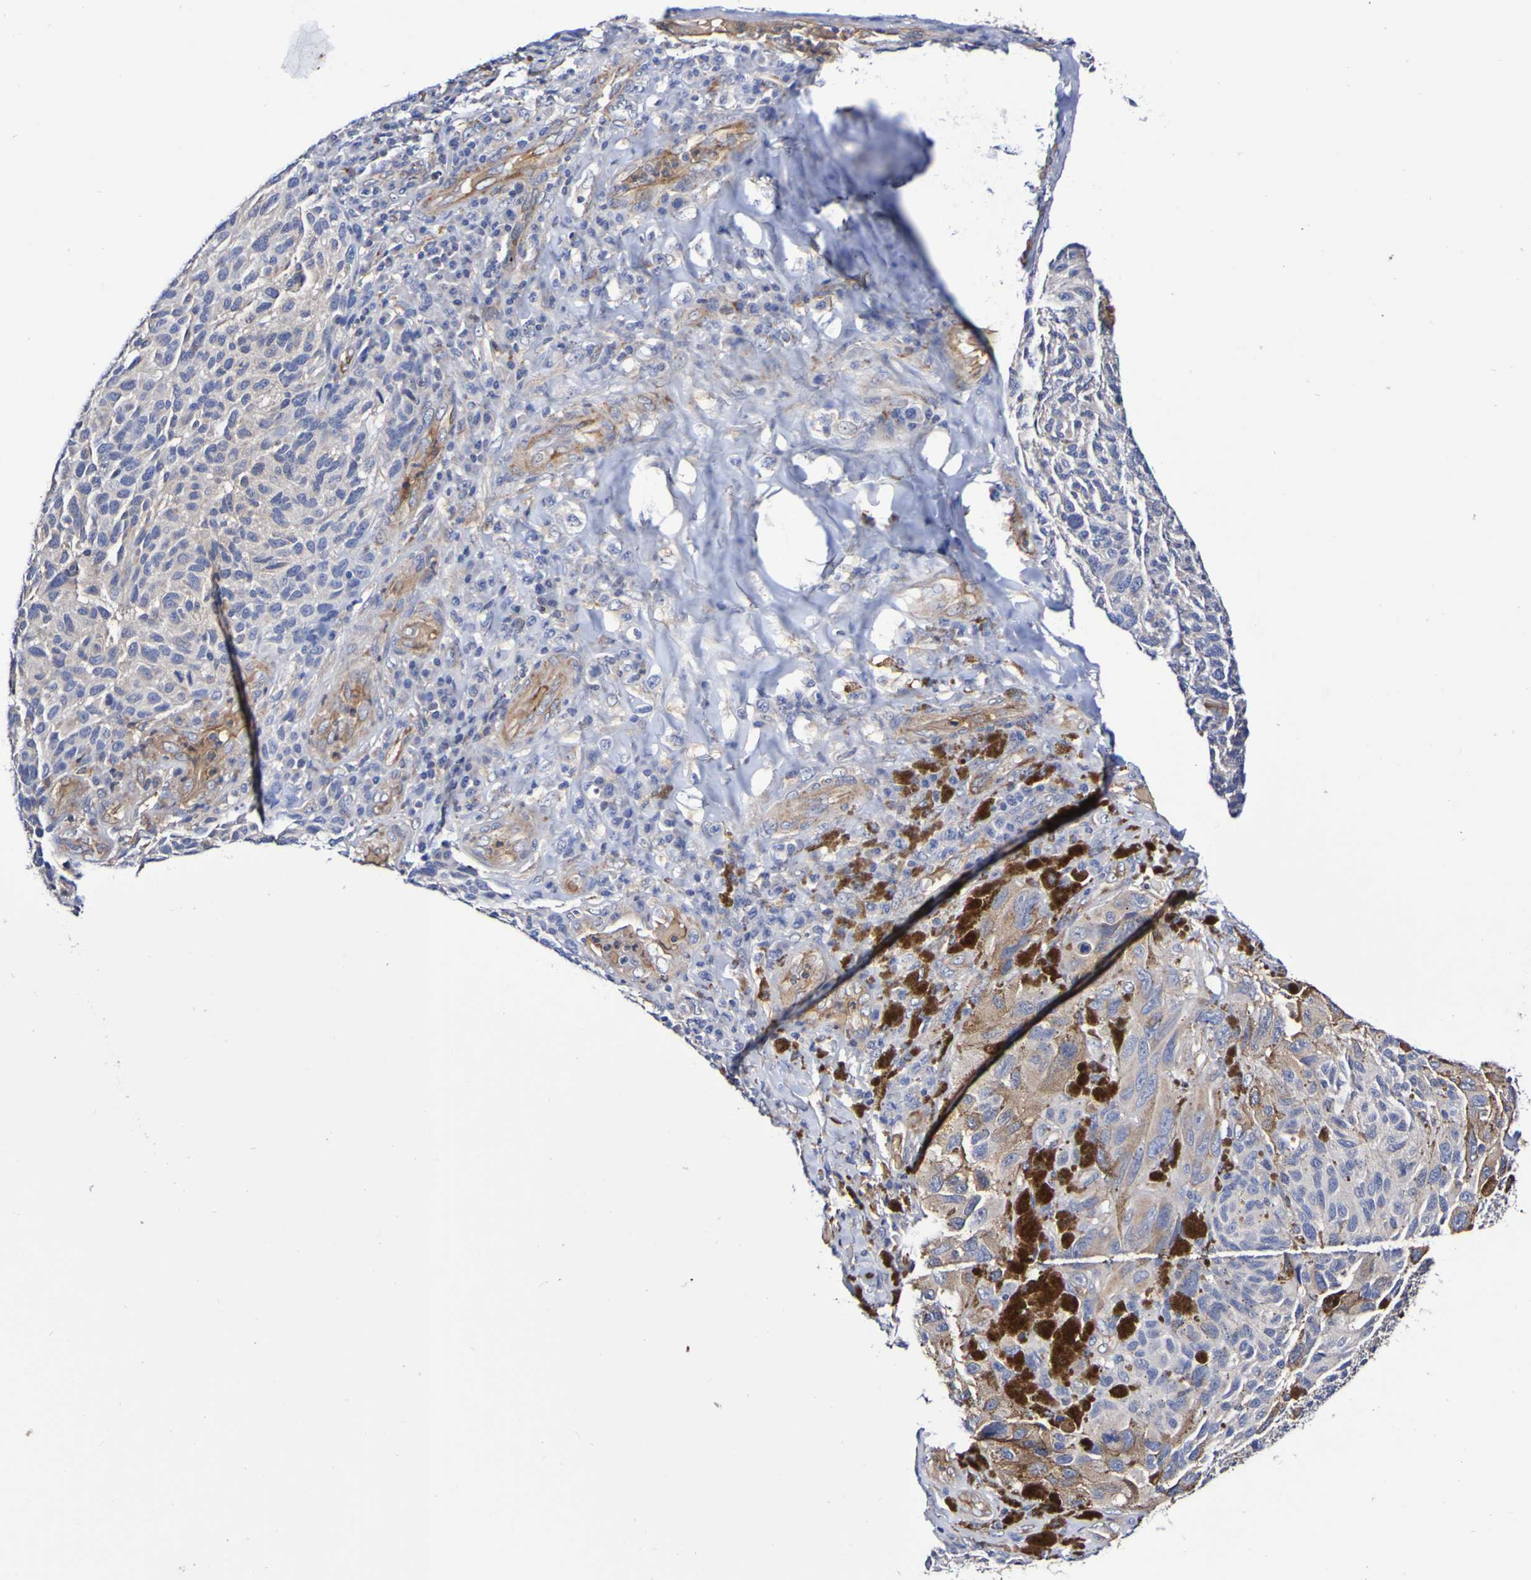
{"staining": {"intensity": "negative", "quantity": "none", "location": "none"}, "tissue": "melanoma", "cell_type": "Tumor cells", "image_type": "cancer", "snomed": [{"axis": "morphology", "description": "Malignant melanoma, NOS"}, {"axis": "topography", "description": "Skin"}], "caption": "The photomicrograph displays no staining of tumor cells in melanoma.", "gene": "WNT4", "patient": {"sex": "female", "age": 73}}